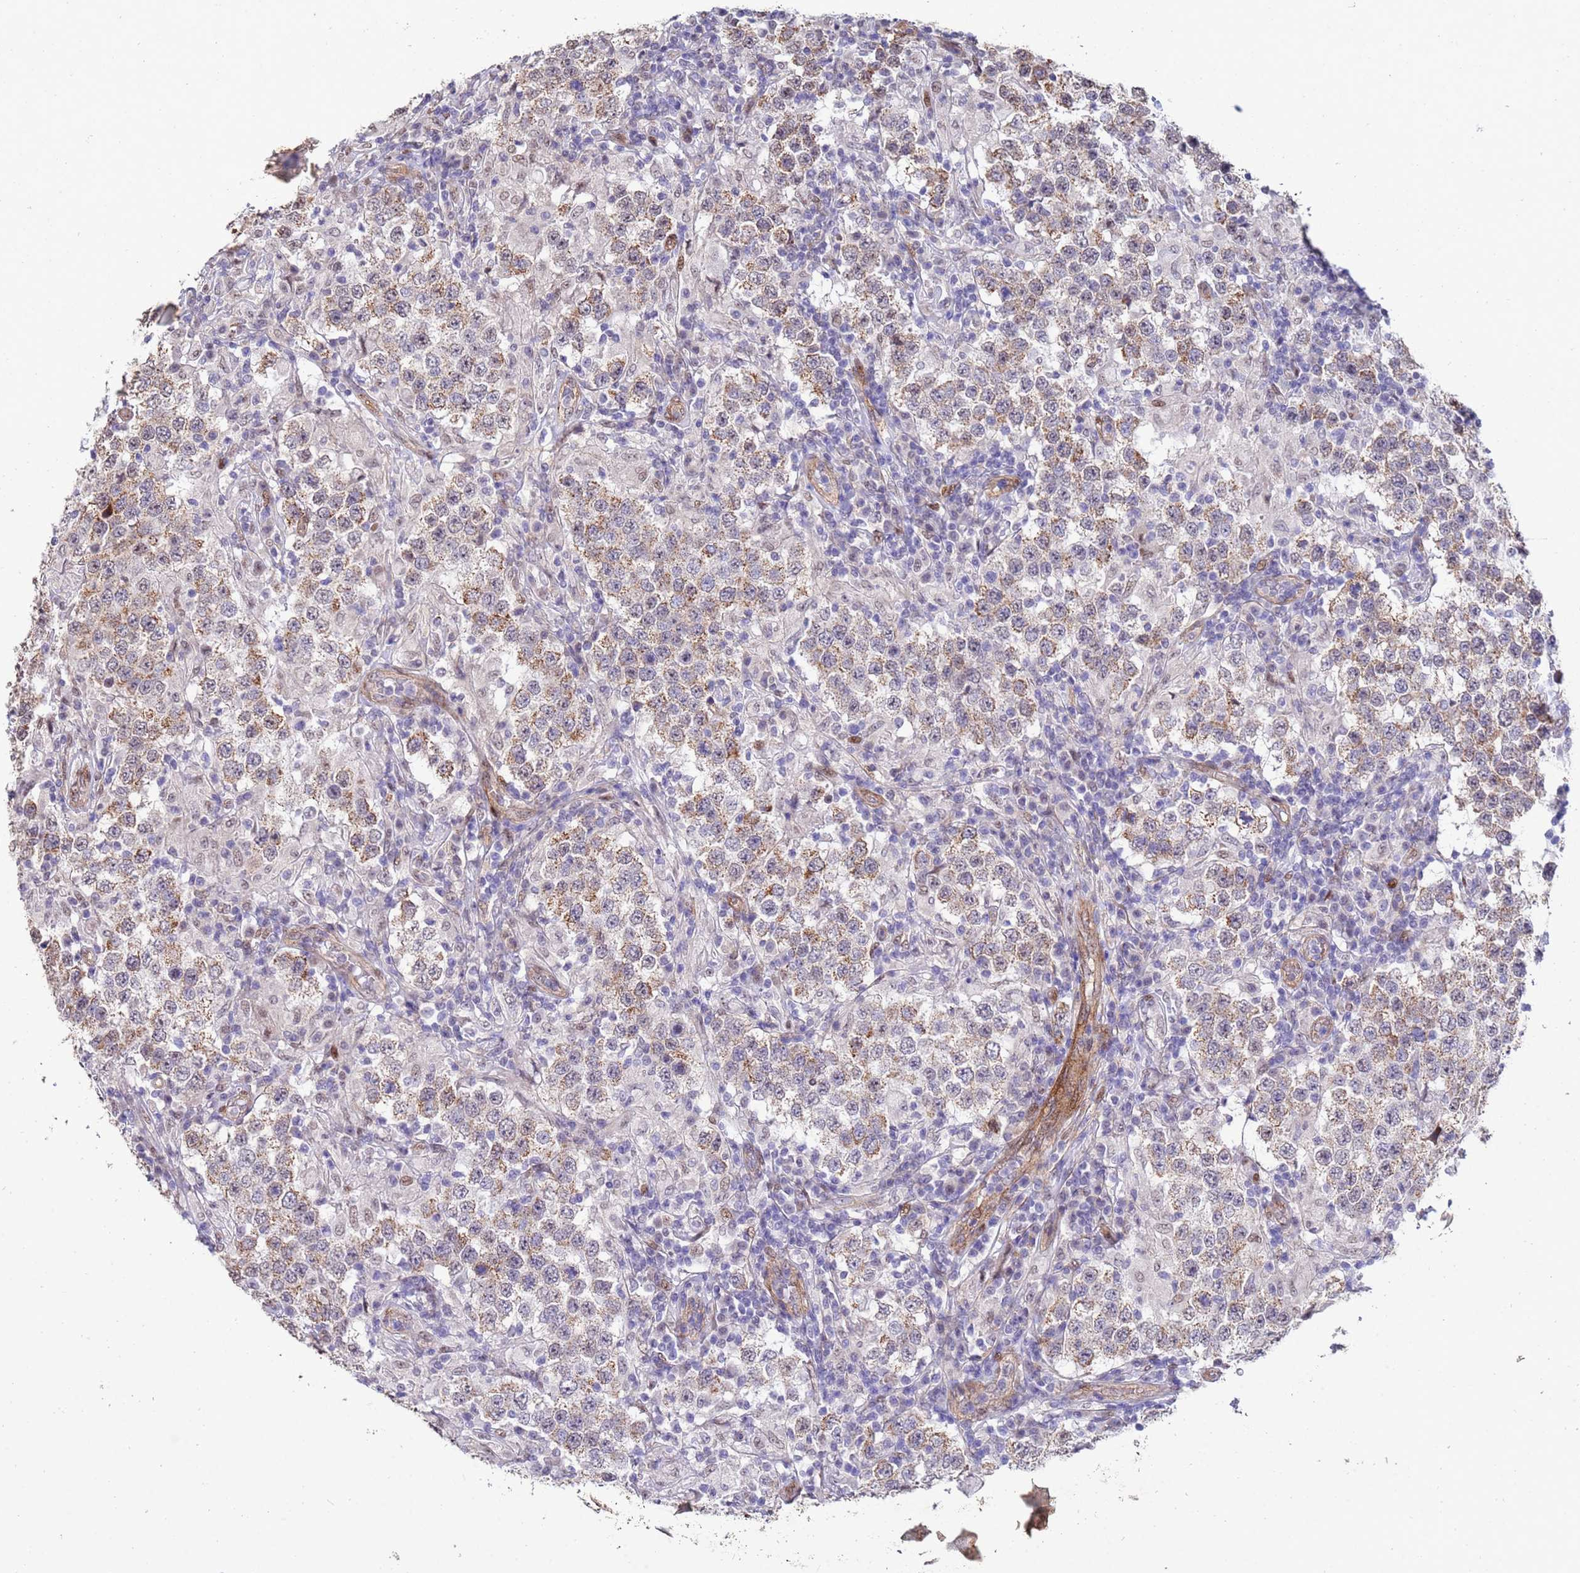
{"staining": {"intensity": "moderate", "quantity": "25%-75%", "location": "cytoplasmic/membranous"}, "tissue": "testis cancer", "cell_type": "Tumor cells", "image_type": "cancer", "snomed": [{"axis": "morphology", "description": "Seminoma, NOS"}, {"axis": "morphology", "description": "Carcinoma, Embryonal, NOS"}, {"axis": "topography", "description": "Testis"}], "caption": "Testis cancer (embryonal carcinoma) was stained to show a protein in brown. There is medium levels of moderate cytoplasmic/membranous positivity in about 25%-75% of tumor cells.", "gene": "TRIP6", "patient": {"sex": "male", "age": 41}}